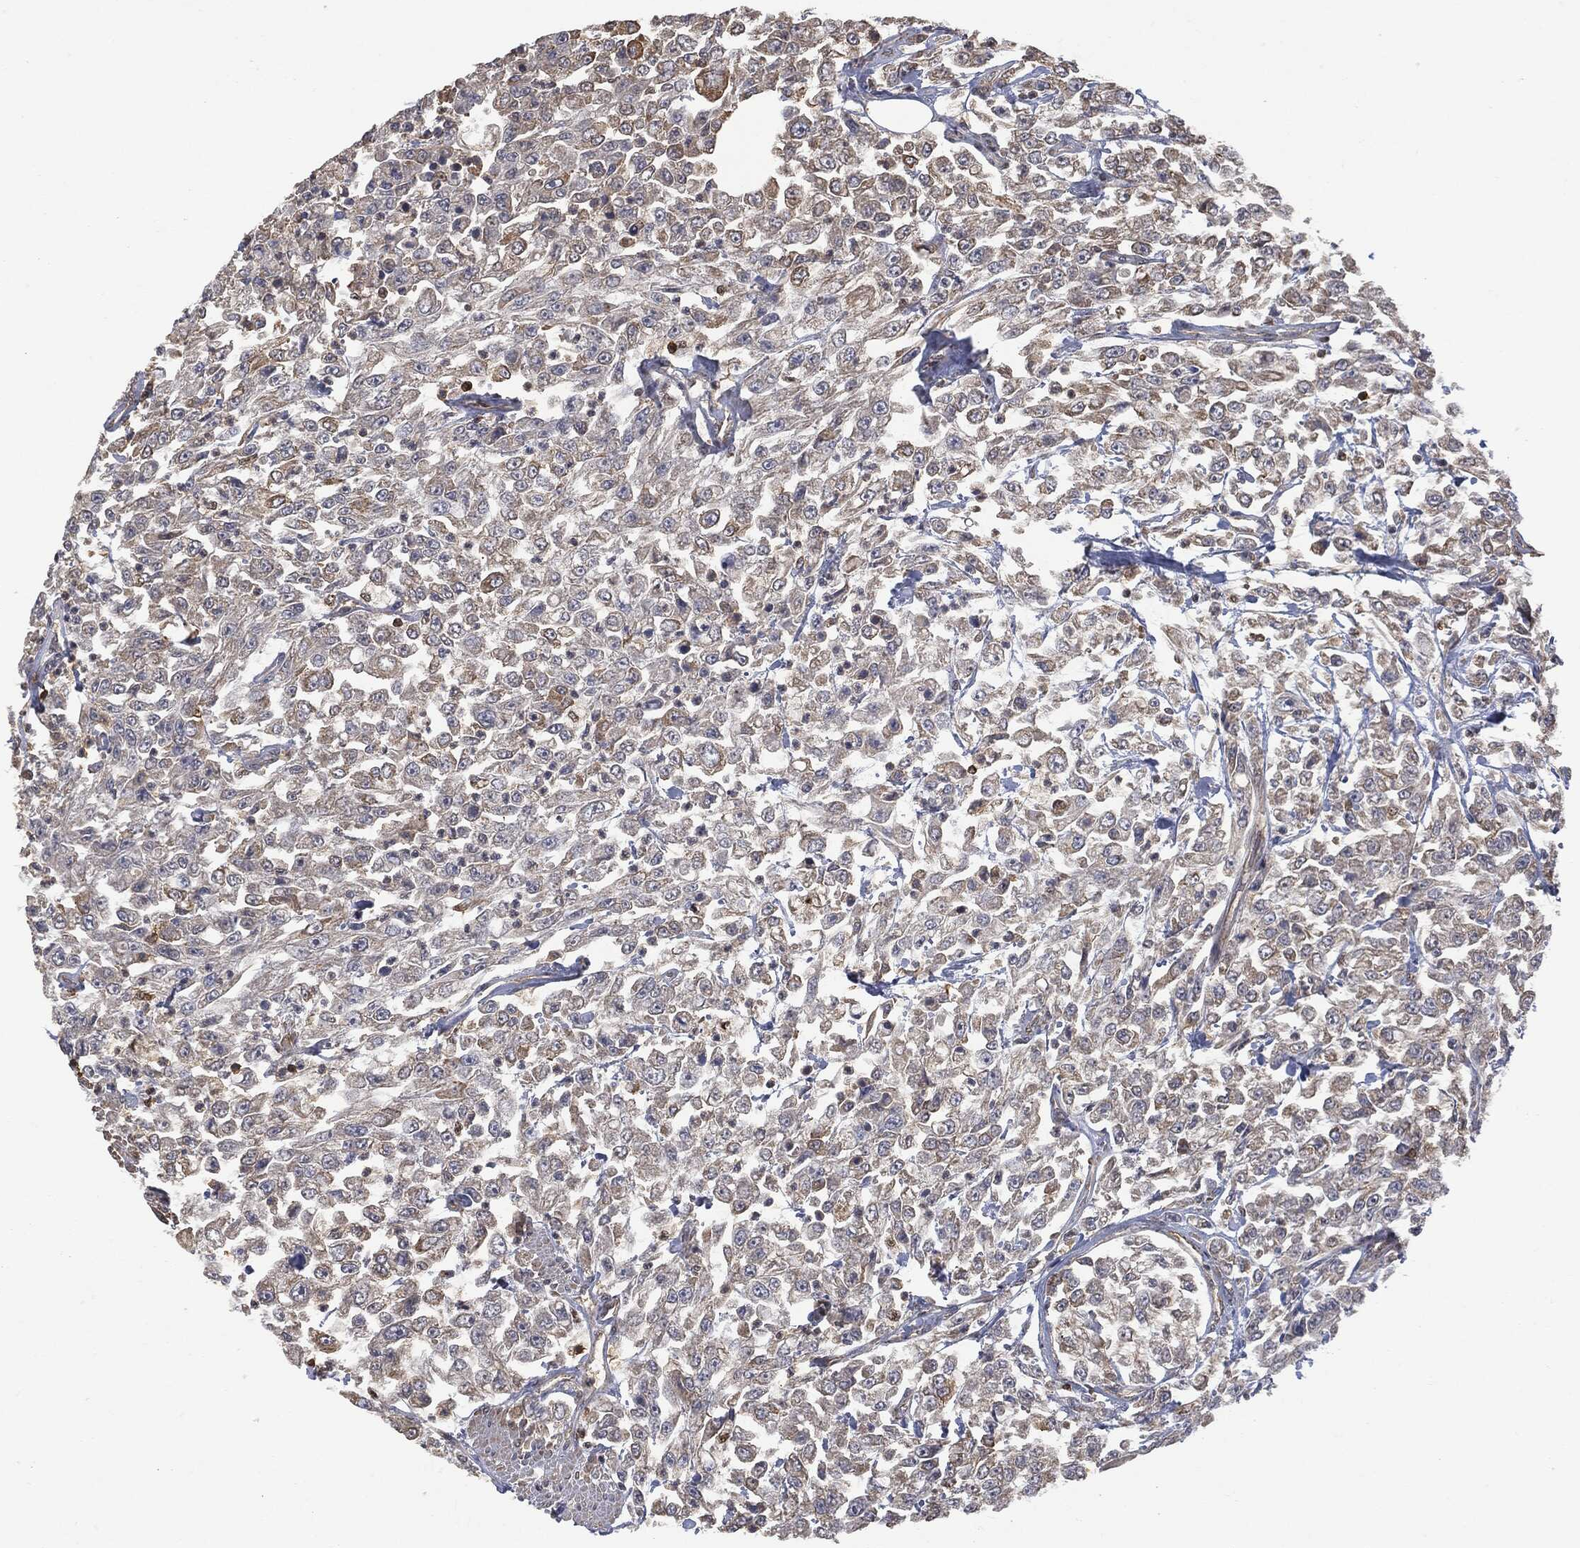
{"staining": {"intensity": "moderate", "quantity": "<25%", "location": "cytoplasmic/membranous"}, "tissue": "urothelial cancer", "cell_type": "Tumor cells", "image_type": "cancer", "snomed": [{"axis": "morphology", "description": "Urothelial carcinoma, High grade"}, {"axis": "topography", "description": "Urinary bladder"}], "caption": "Protein staining of urothelial carcinoma (high-grade) tissue shows moderate cytoplasmic/membranous staining in approximately <25% of tumor cells.", "gene": "PSMB10", "patient": {"sex": "male", "age": 46}}